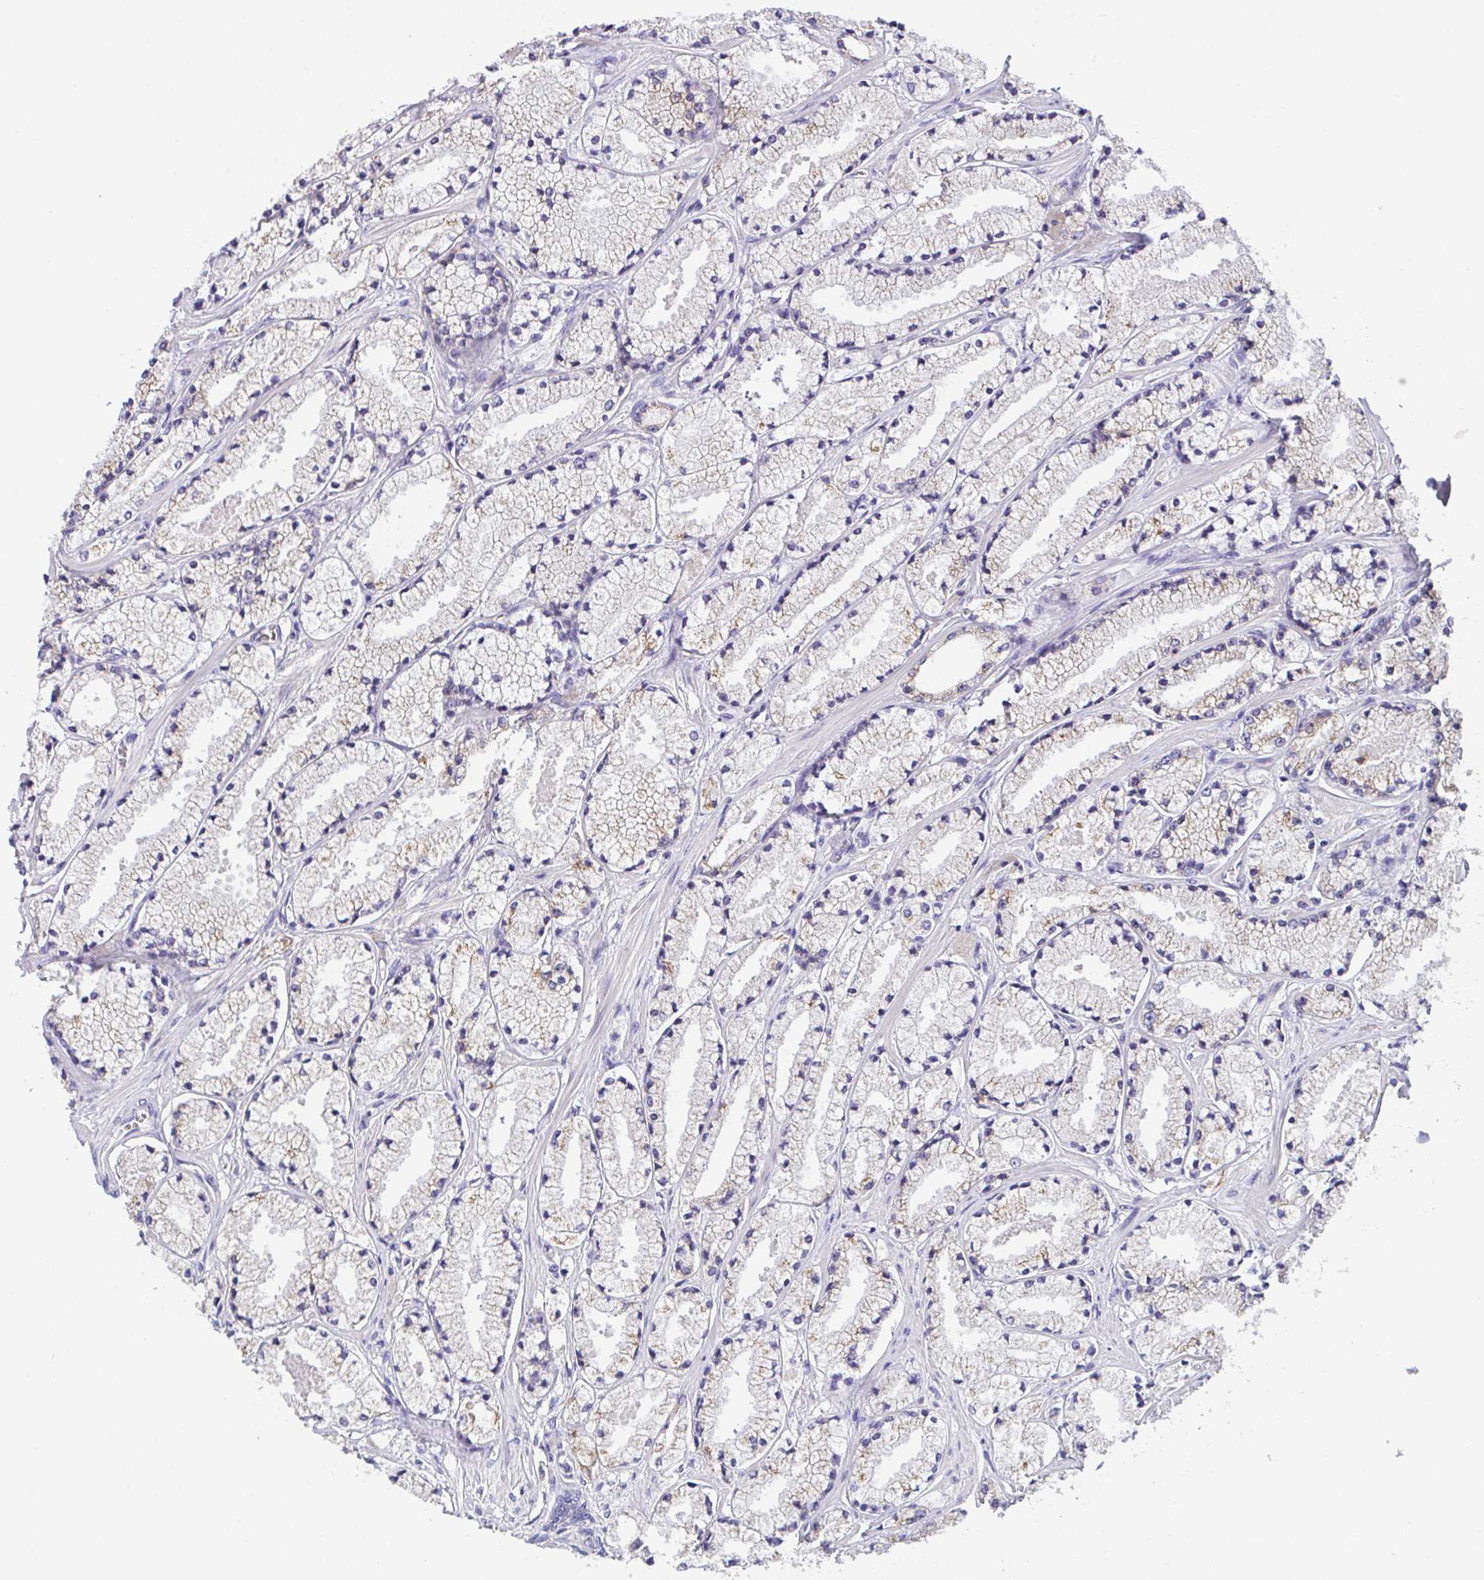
{"staining": {"intensity": "weak", "quantity": "25%-75%", "location": "cytoplasmic/membranous"}, "tissue": "prostate cancer", "cell_type": "Tumor cells", "image_type": "cancer", "snomed": [{"axis": "morphology", "description": "Adenocarcinoma, High grade"}, {"axis": "topography", "description": "Prostate"}], "caption": "A low amount of weak cytoplasmic/membranous positivity is seen in about 25%-75% of tumor cells in high-grade adenocarcinoma (prostate) tissue.", "gene": "MIA3", "patient": {"sex": "male", "age": 63}}